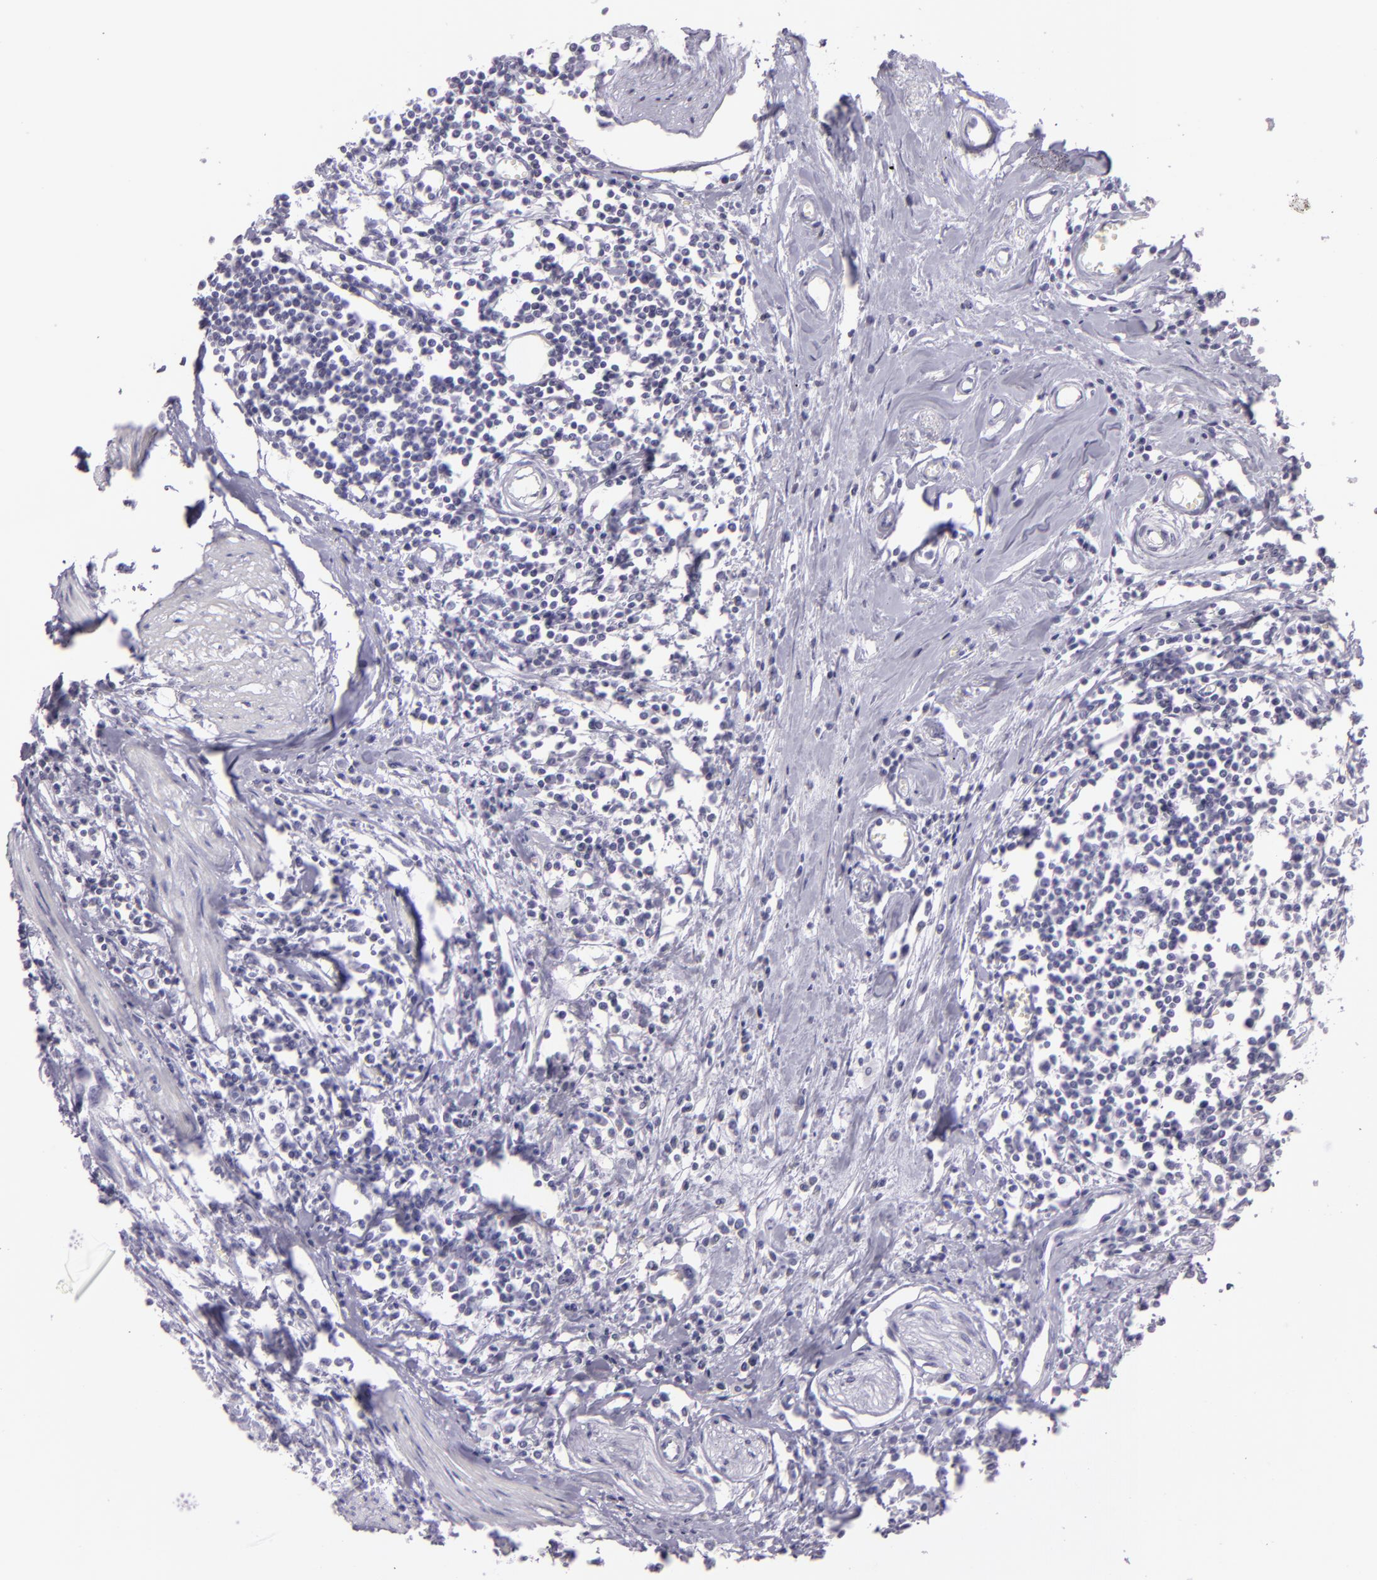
{"staining": {"intensity": "negative", "quantity": "none", "location": "none"}, "tissue": "urothelial cancer", "cell_type": "Tumor cells", "image_type": "cancer", "snomed": [{"axis": "morphology", "description": "Urothelial carcinoma, High grade"}, {"axis": "topography", "description": "Urinary bladder"}], "caption": "Immunohistochemical staining of human urothelial carcinoma (high-grade) exhibits no significant positivity in tumor cells.", "gene": "MUC6", "patient": {"sex": "male", "age": 54}}